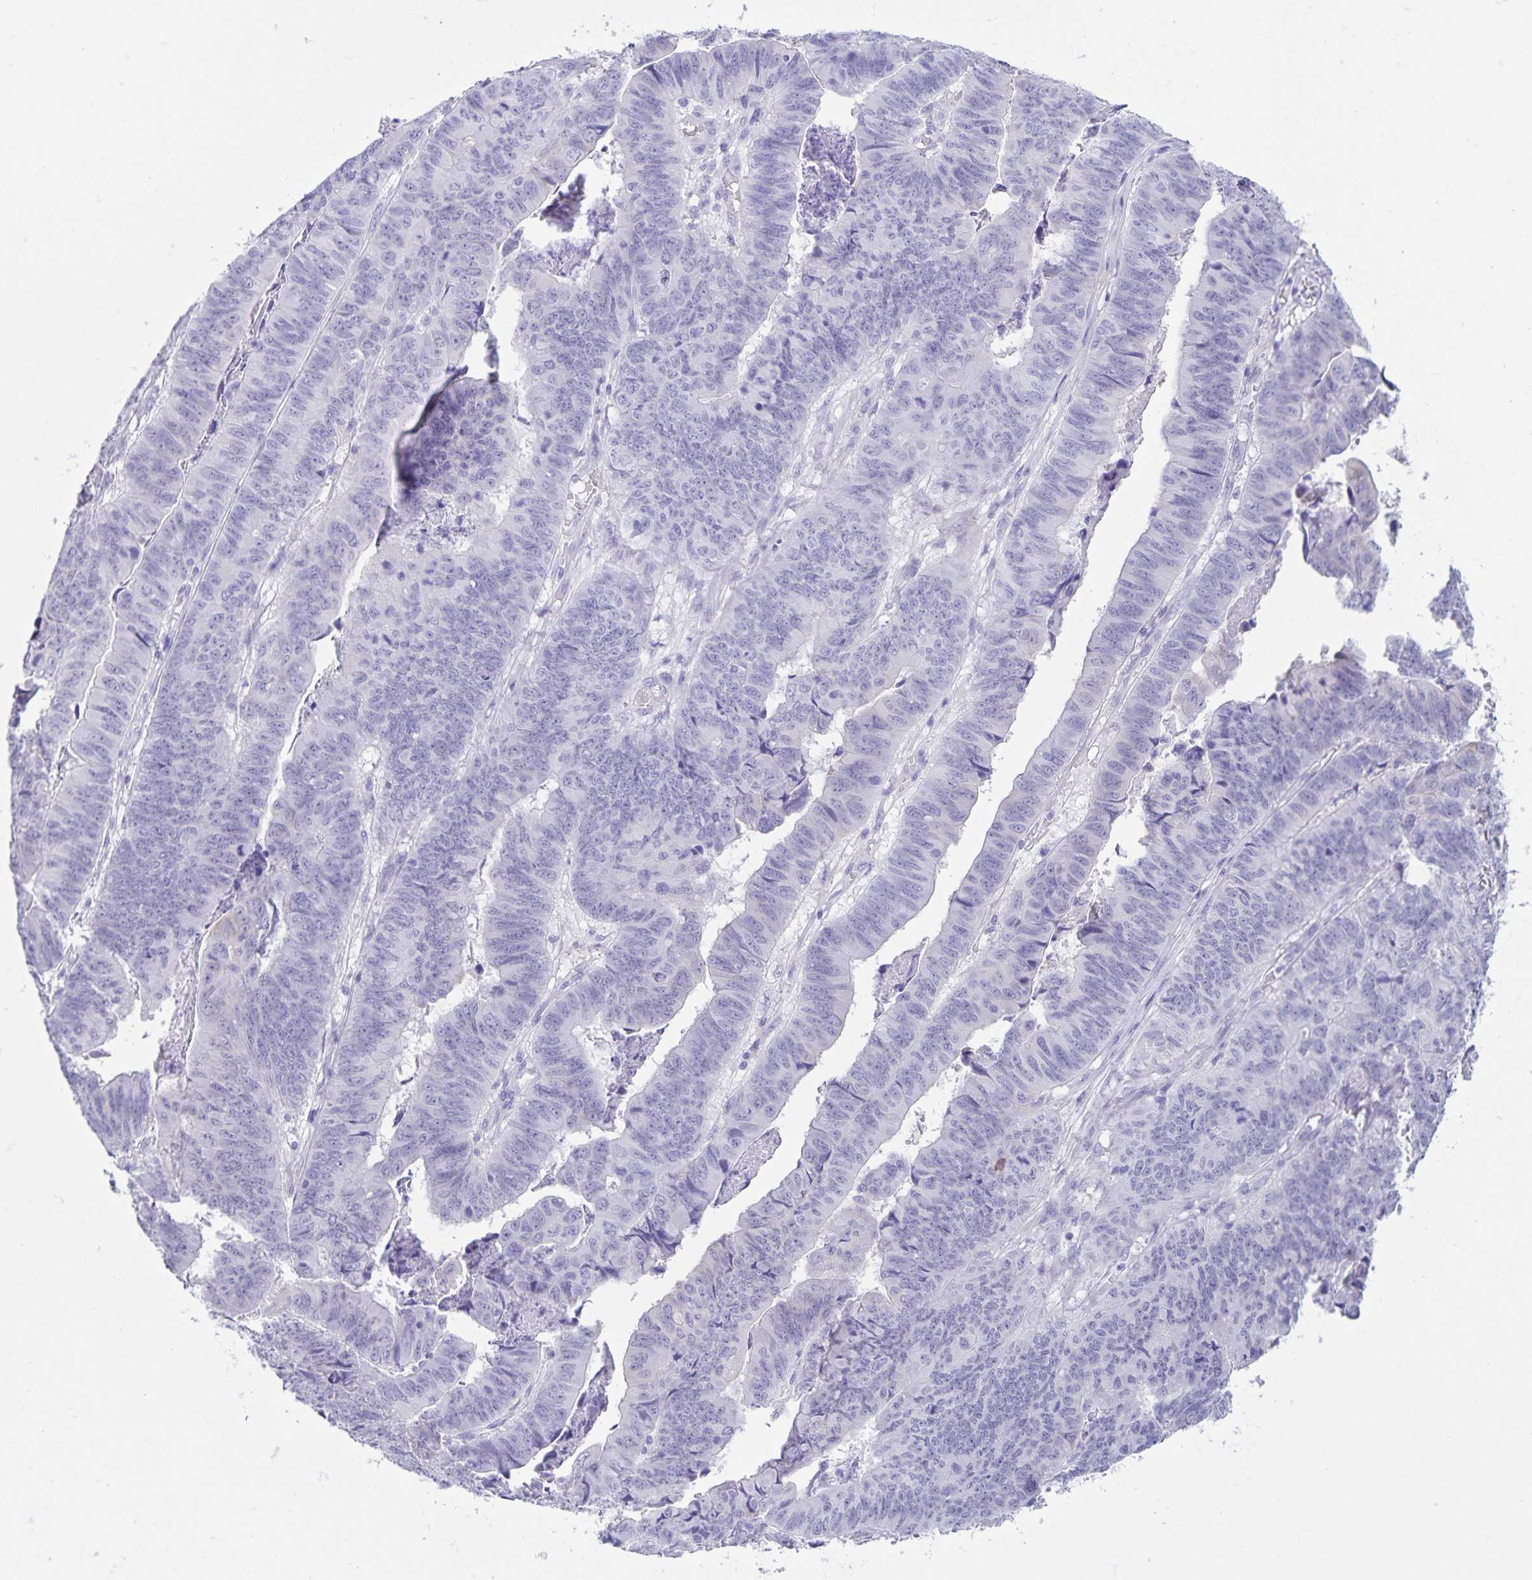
{"staining": {"intensity": "negative", "quantity": "none", "location": "none"}, "tissue": "stomach cancer", "cell_type": "Tumor cells", "image_type": "cancer", "snomed": [{"axis": "morphology", "description": "Adenocarcinoma, NOS"}, {"axis": "topography", "description": "Stomach, lower"}], "caption": "A photomicrograph of human stomach cancer (adenocarcinoma) is negative for staining in tumor cells.", "gene": "C11orf42", "patient": {"sex": "male", "age": 77}}